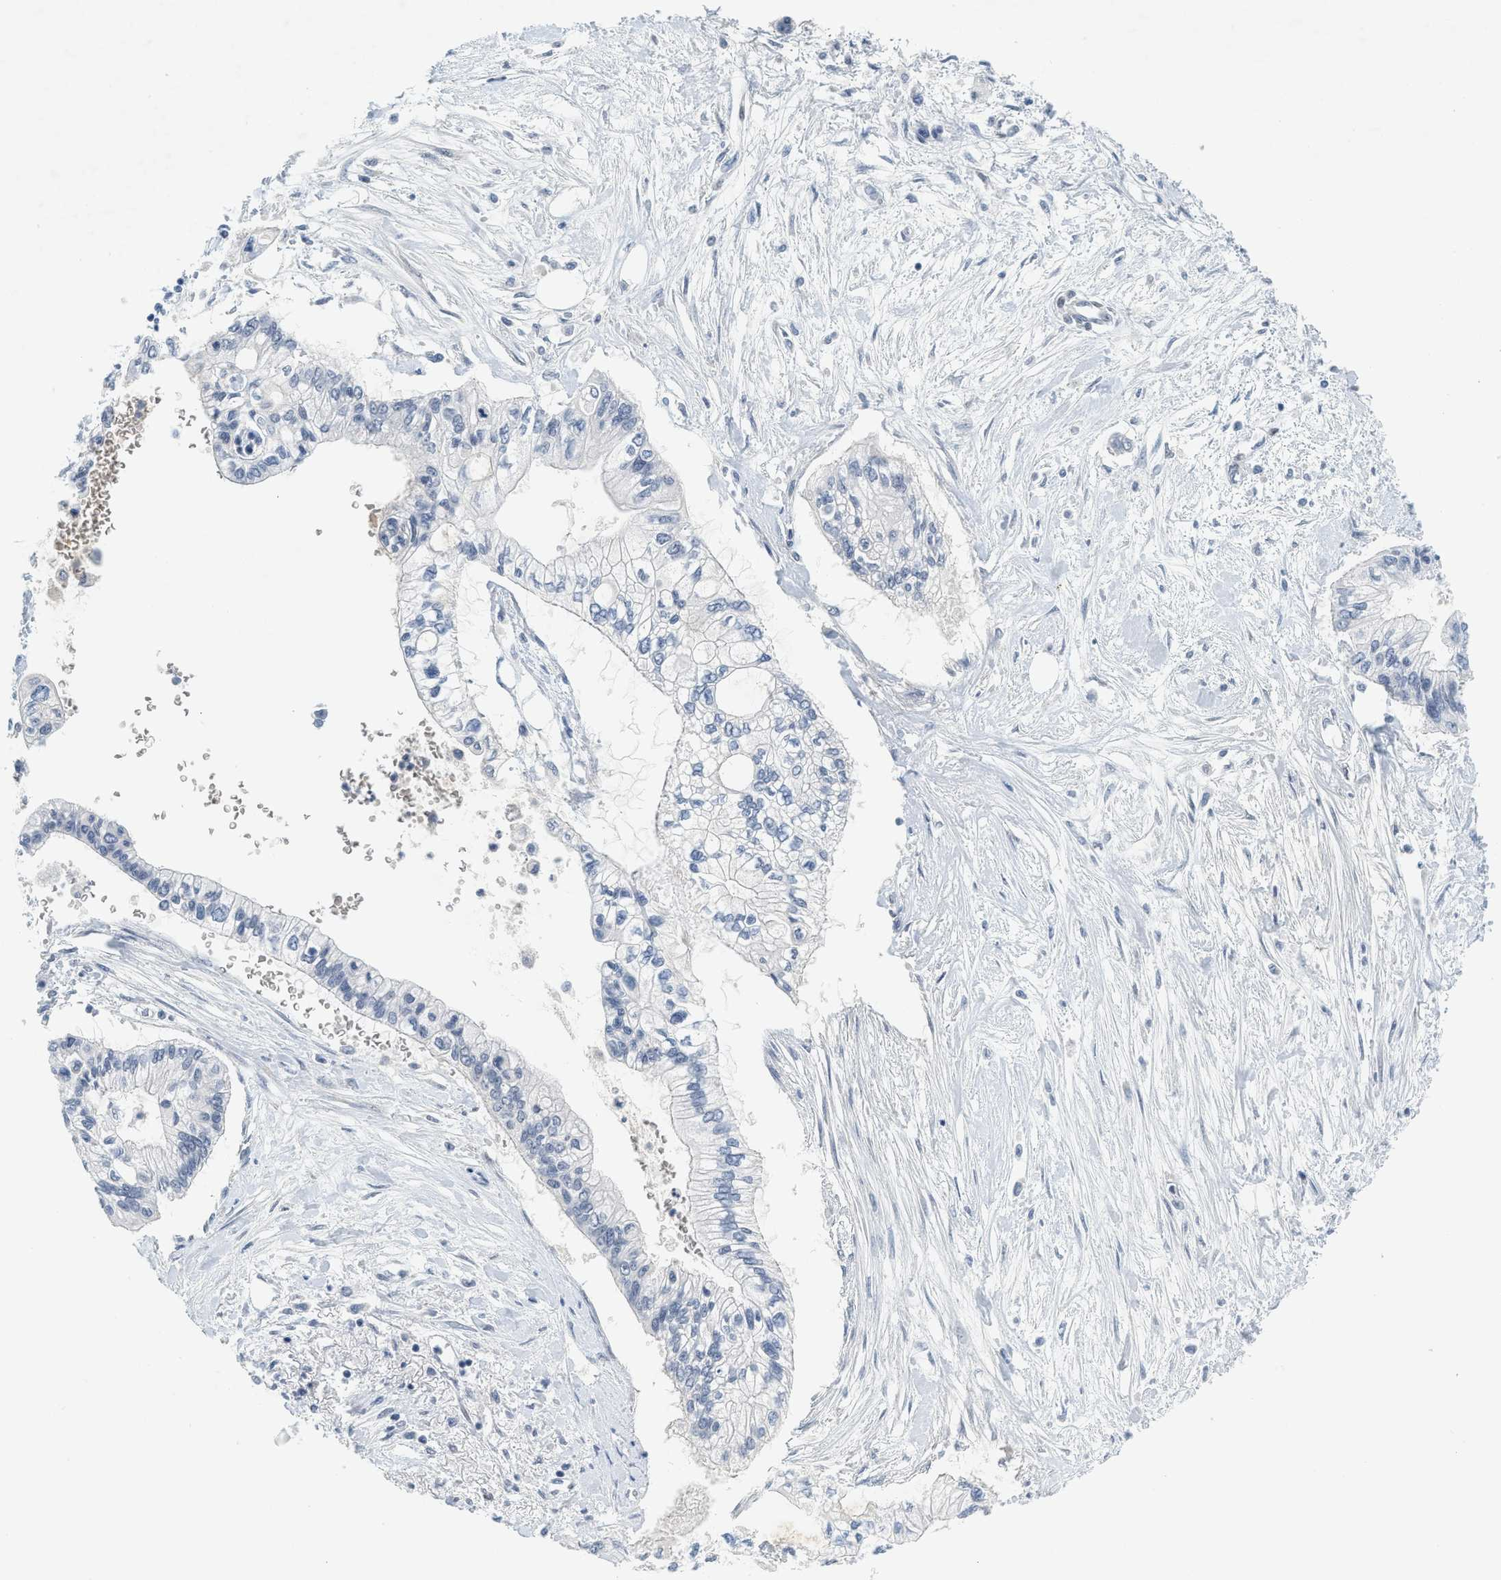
{"staining": {"intensity": "negative", "quantity": "none", "location": "none"}, "tissue": "pancreatic cancer", "cell_type": "Tumor cells", "image_type": "cancer", "snomed": [{"axis": "morphology", "description": "Adenocarcinoma, NOS"}, {"axis": "topography", "description": "Pancreas"}], "caption": "Pancreatic adenocarcinoma was stained to show a protein in brown. There is no significant positivity in tumor cells.", "gene": "MZF1", "patient": {"sex": "female", "age": 77}}